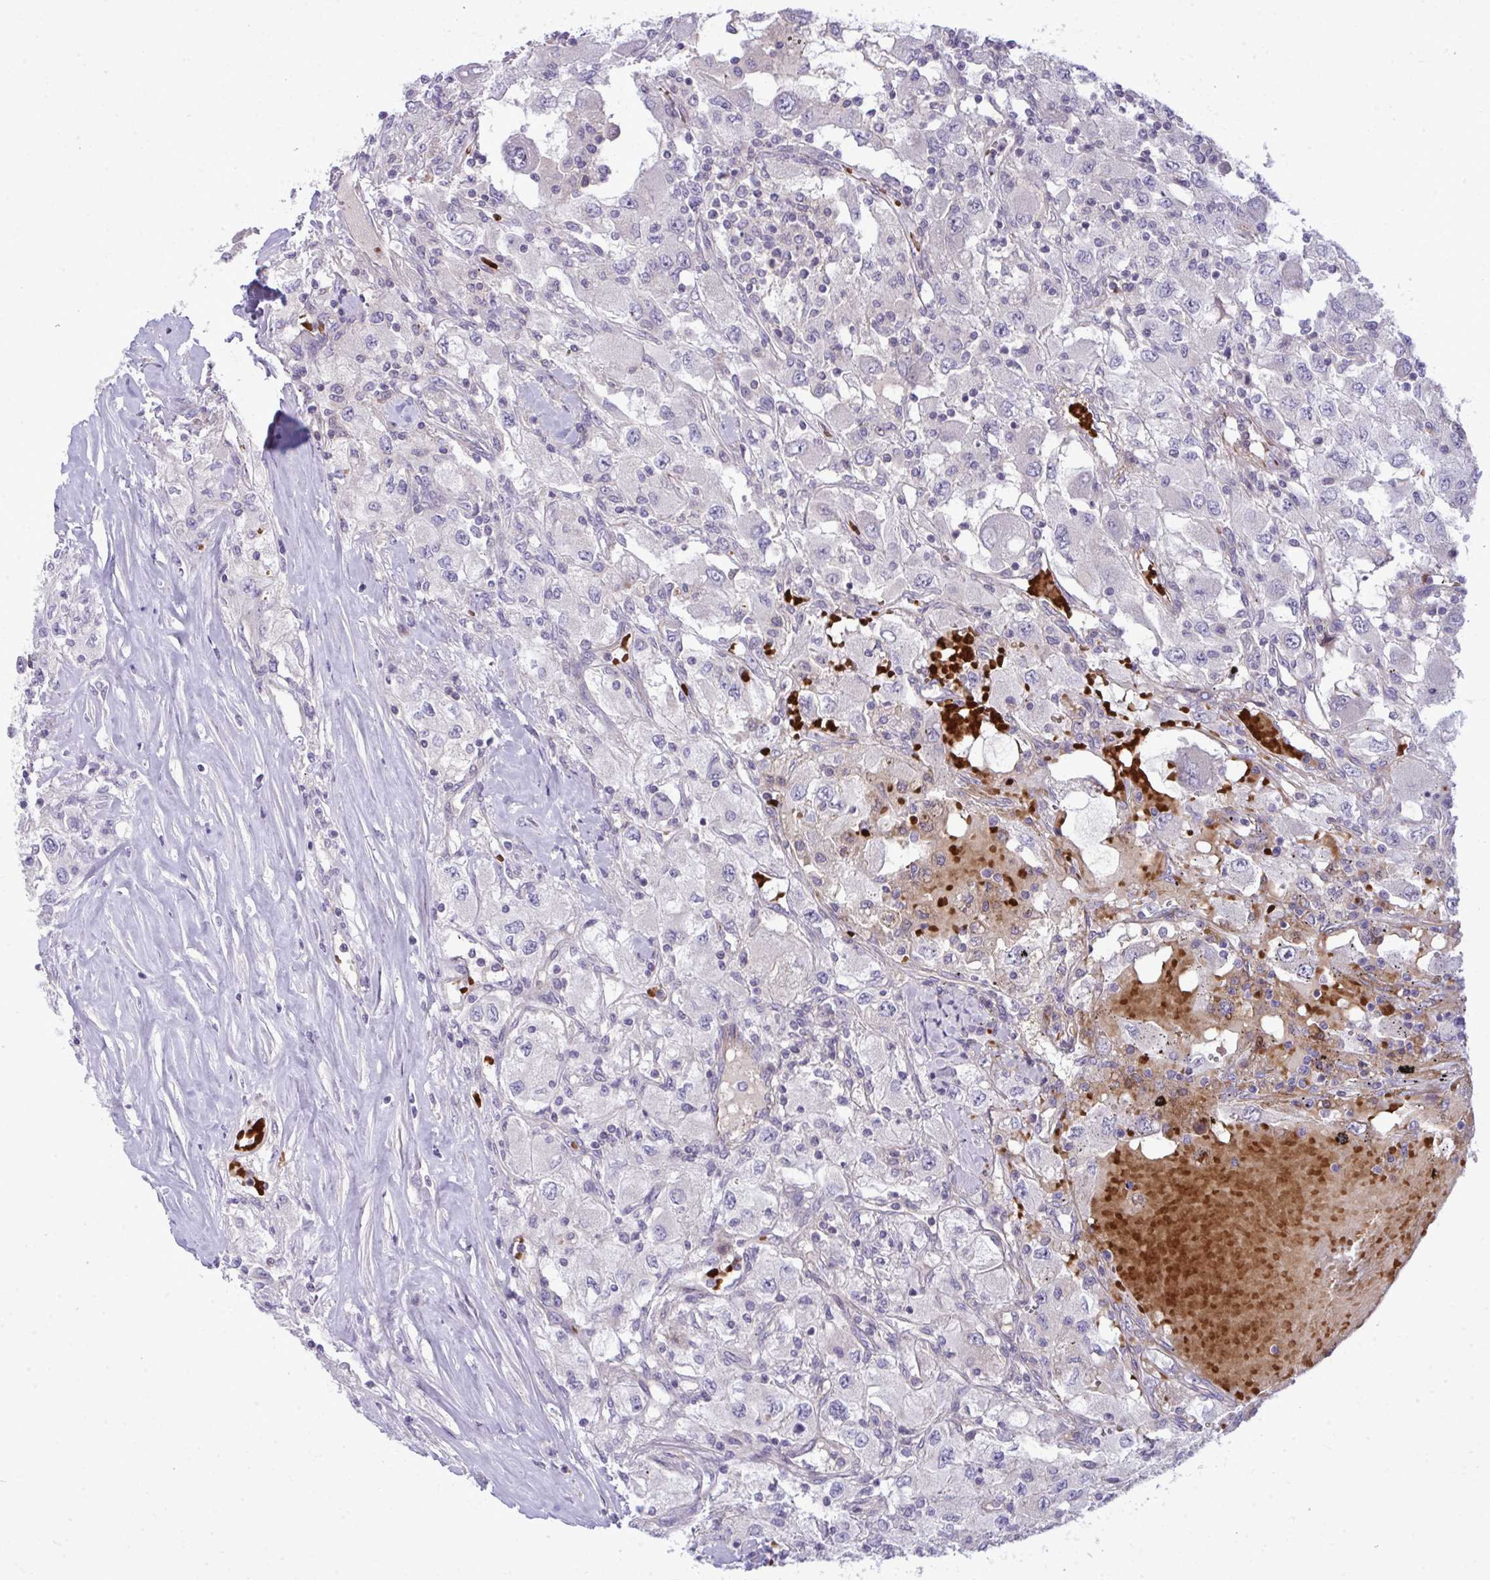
{"staining": {"intensity": "negative", "quantity": "none", "location": "none"}, "tissue": "renal cancer", "cell_type": "Tumor cells", "image_type": "cancer", "snomed": [{"axis": "morphology", "description": "Adenocarcinoma, NOS"}, {"axis": "topography", "description": "Kidney"}], "caption": "Tumor cells show no significant expression in renal cancer (adenocarcinoma).", "gene": "SLC14A1", "patient": {"sex": "female", "age": 67}}